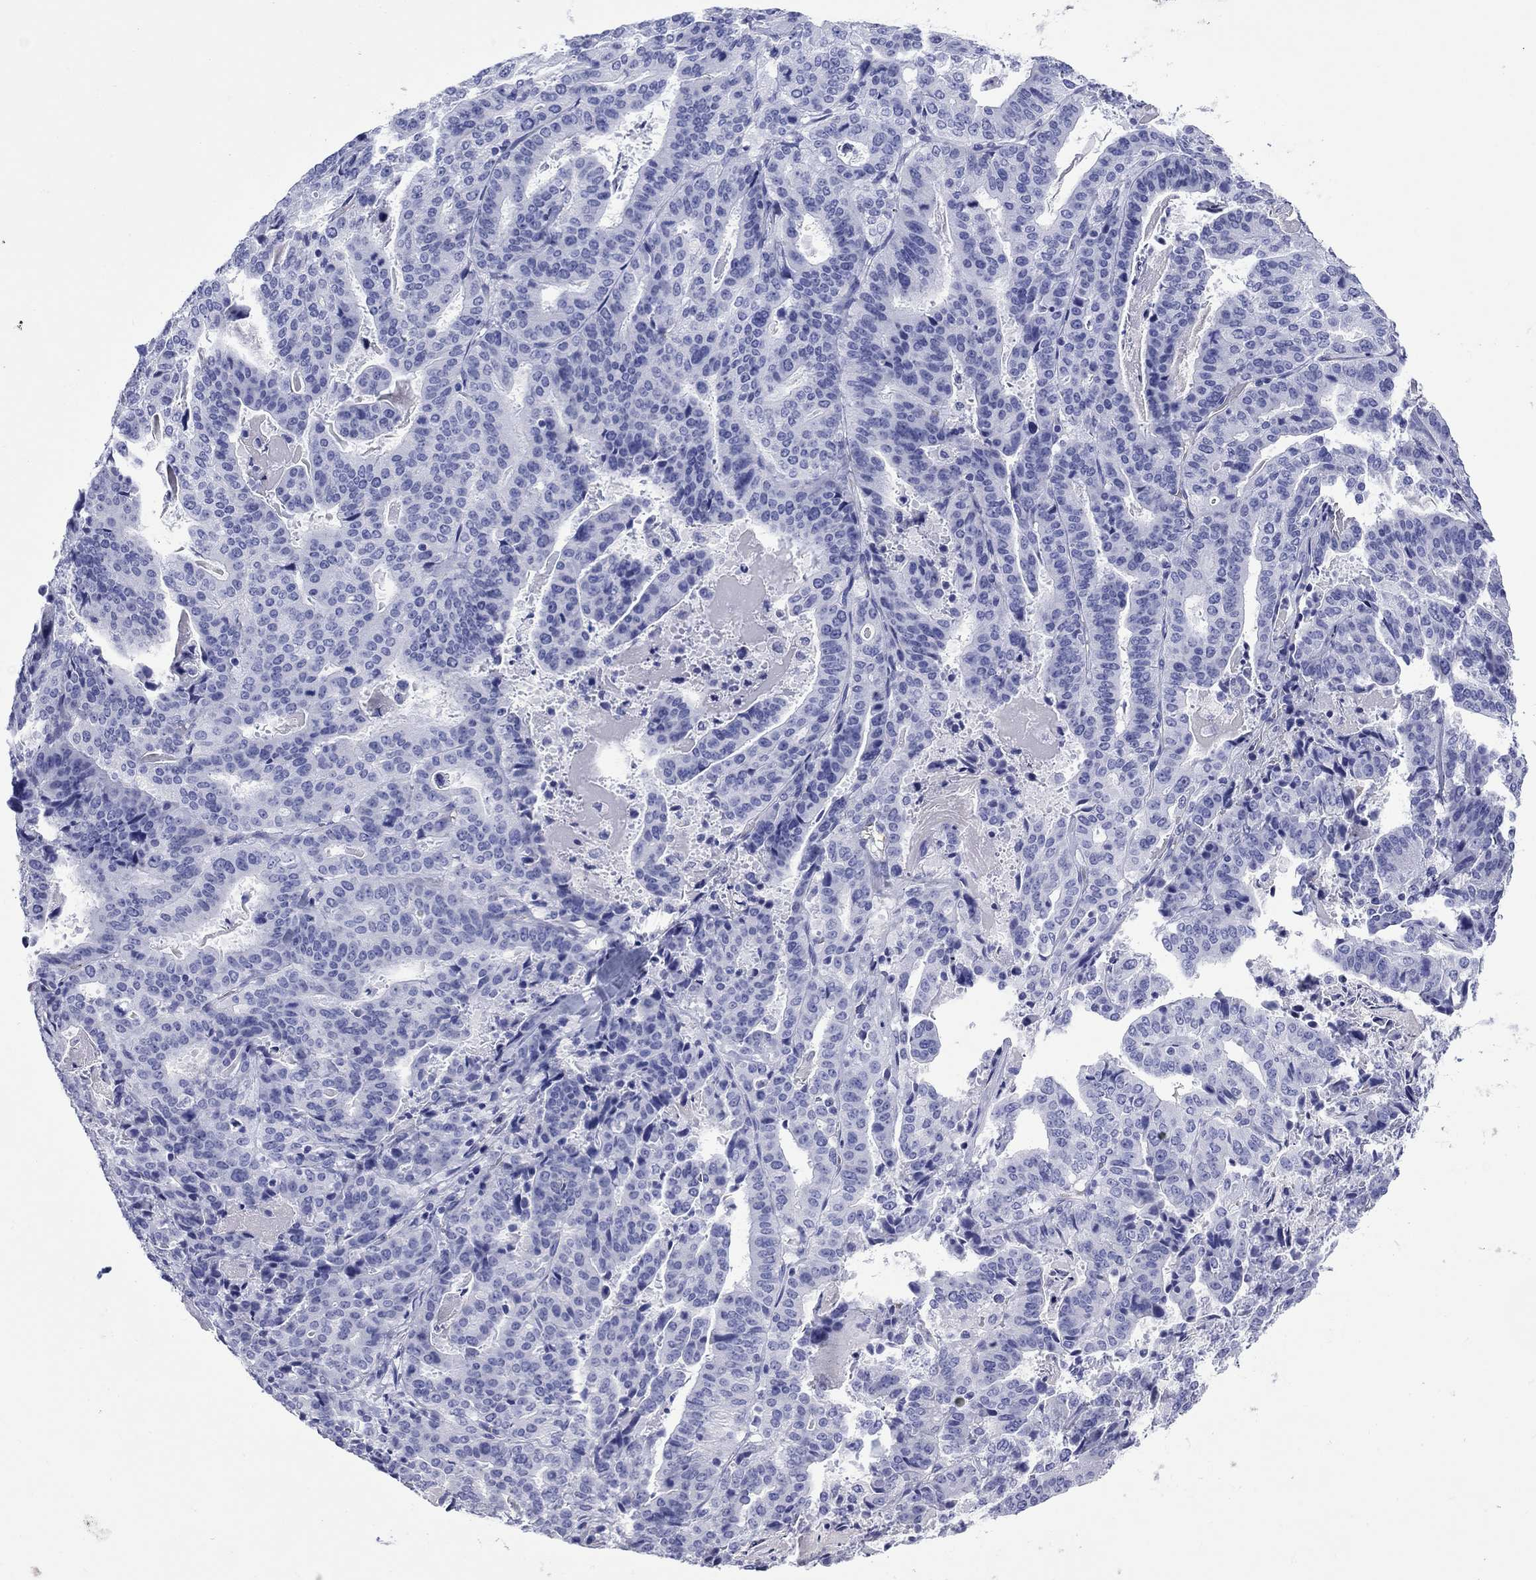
{"staining": {"intensity": "negative", "quantity": "none", "location": "none"}, "tissue": "stomach cancer", "cell_type": "Tumor cells", "image_type": "cancer", "snomed": [{"axis": "morphology", "description": "Adenocarcinoma, NOS"}, {"axis": "topography", "description": "Stomach"}], "caption": "IHC photomicrograph of stomach cancer (adenocarcinoma) stained for a protein (brown), which demonstrates no positivity in tumor cells.", "gene": "ROM1", "patient": {"sex": "male", "age": 48}}